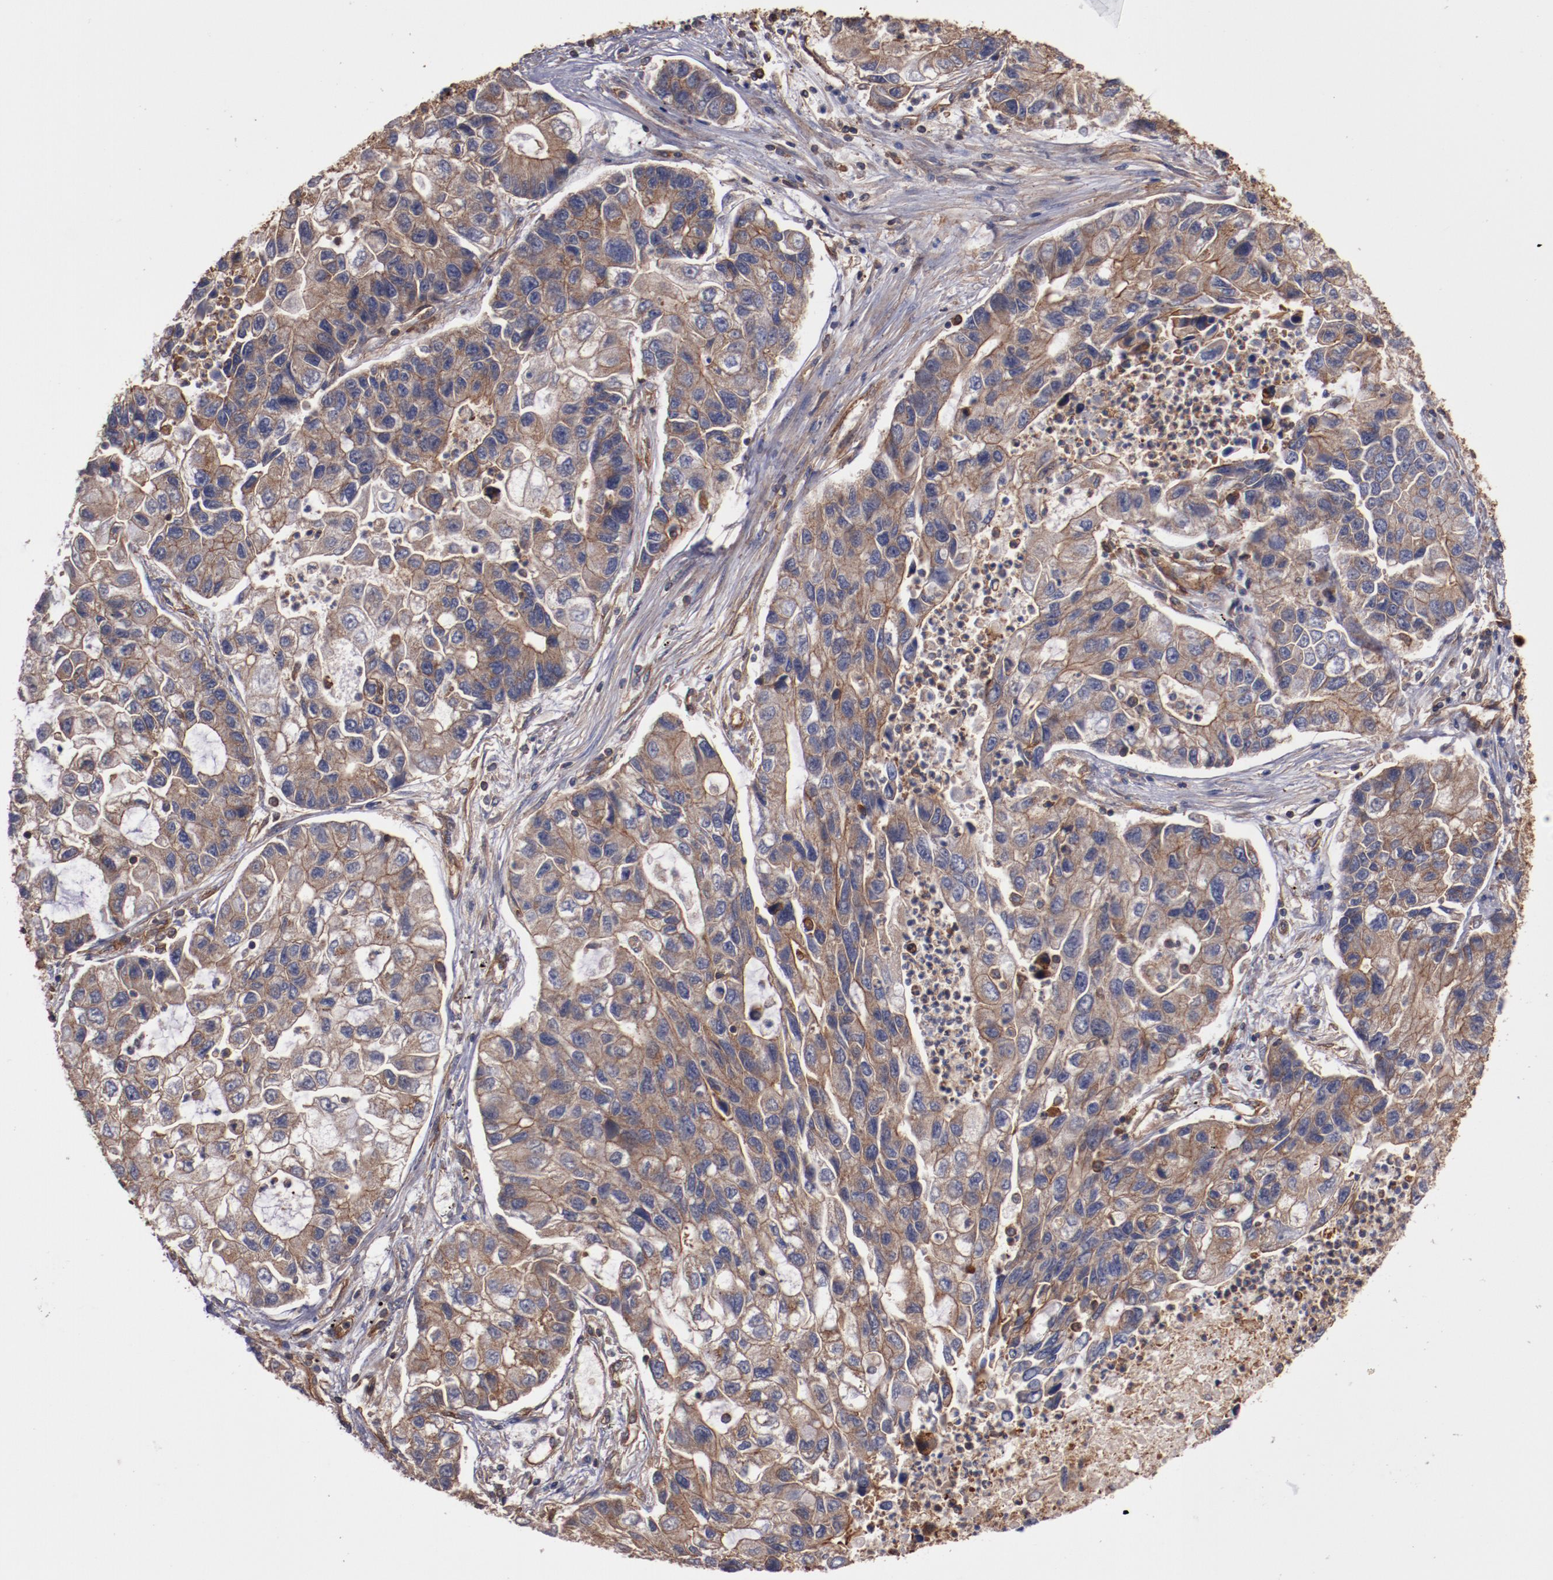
{"staining": {"intensity": "moderate", "quantity": "25%-75%", "location": "cytoplasmic/membranous"}, "tissue": "lung cancer", "cell_type": "Tumor cells", "image_type": "cancer", "snomed": [{"axis": "morphology", "description": "Adenocarcinoma, NOS"}, {"axis": "topography", "description": "Lung"}], "caption": "Immunohistochemistry (IHC) (DAB (3,3'-diaminobenzidine)) staining of human lung cancer (adenocarcinoma) demonstrates moderate cytoplasmic/membranous protein staining in about 25%-75% of tumor cells. (DAB (3,3'-diaminobenzidine) IHC with brightfield microscopy, high magnification).", "gene": "TMOD3", "patient": {"sex": "female", "age": 51}}